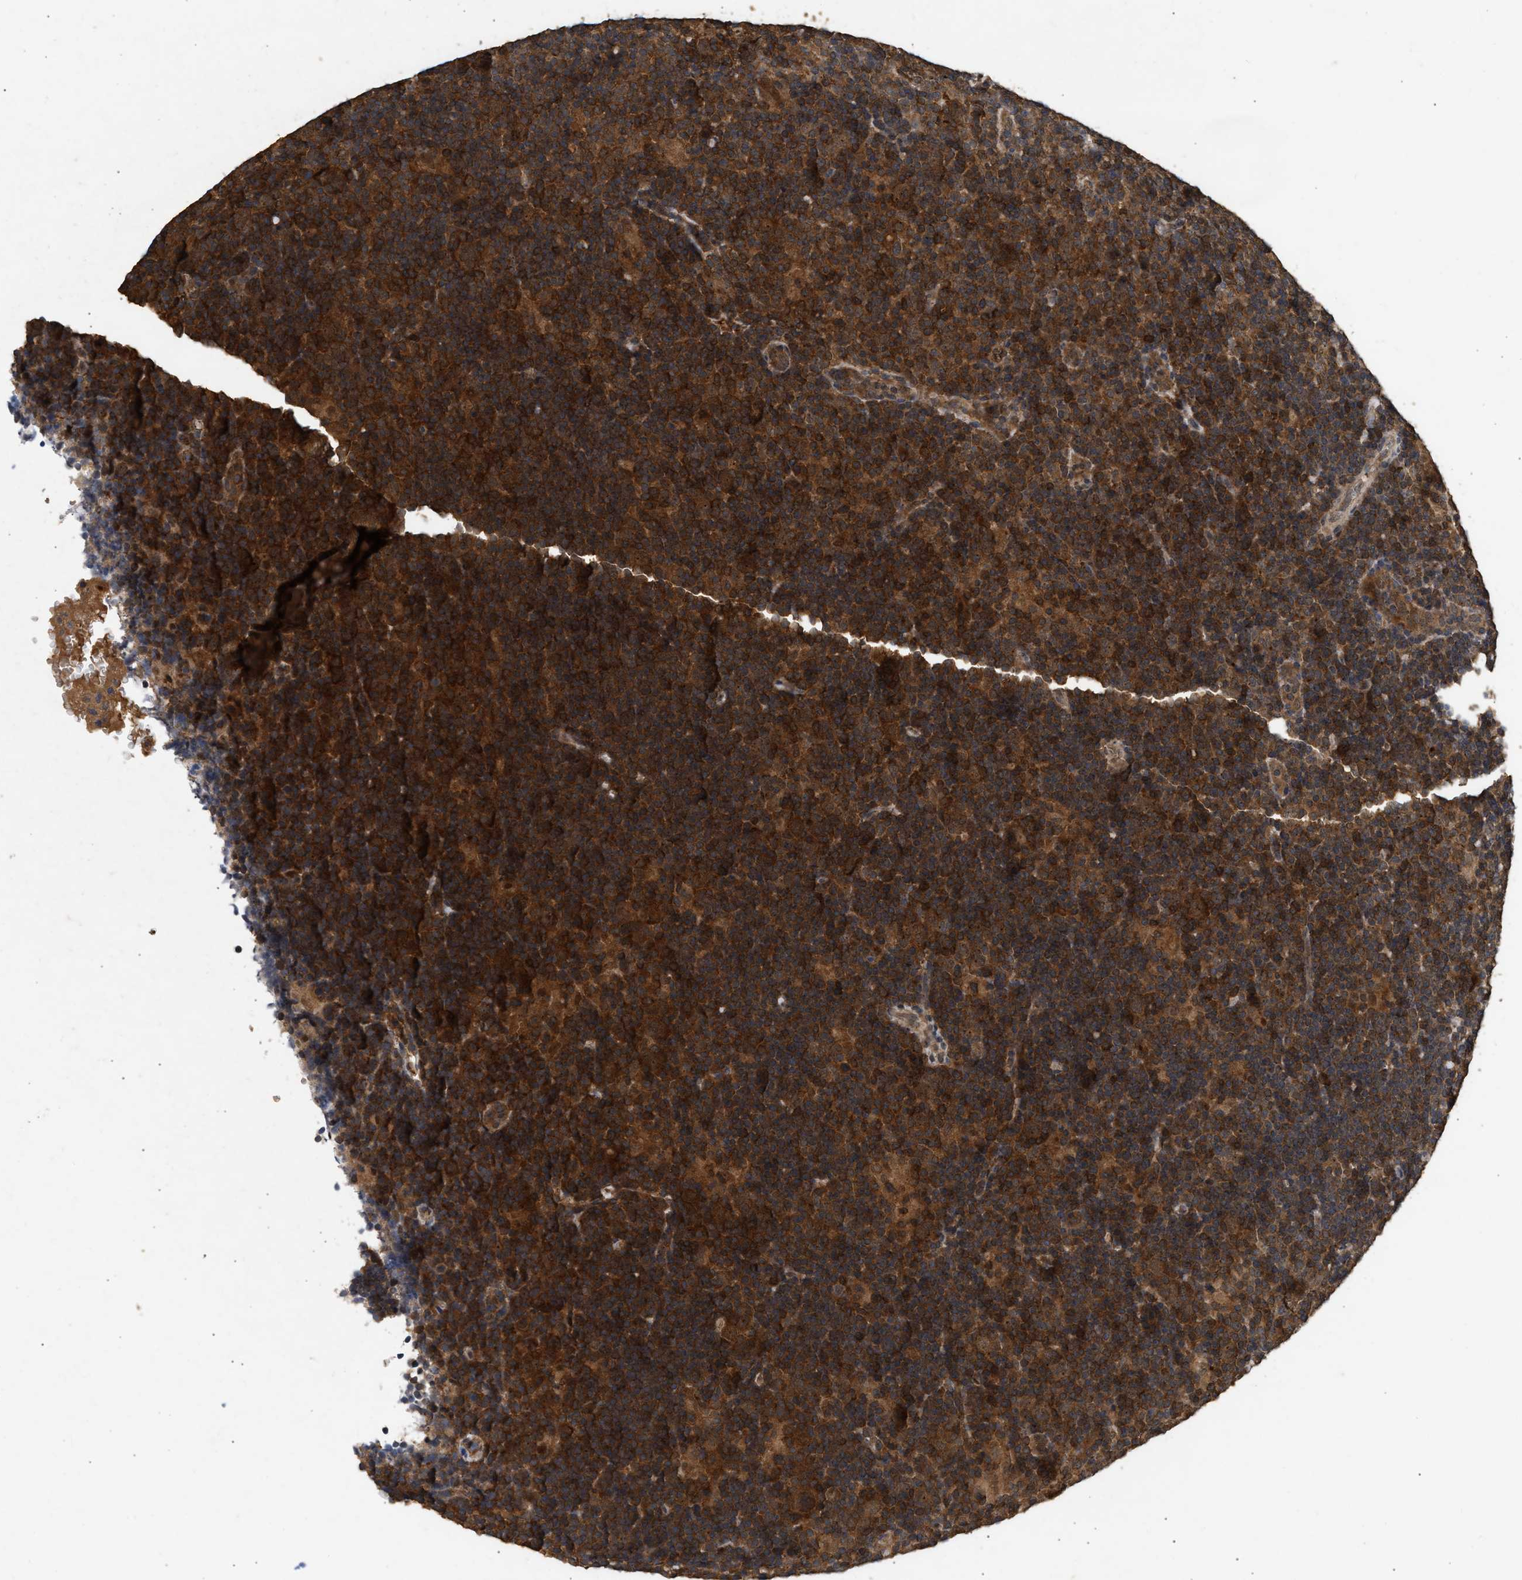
{"staining": {"intensity": "moderate", "quantity": "25%-75%", "location": "cytoplasmic/membranous,nuclear"}, "tissue": "lymphoma", "cell_type": "Tumor cells", "image_type": "cancer", "snomed": [{"axis": "morphology", "description": "Hodgkin's disease, NOS"}, {"axis": "topography", "description": "Lymph node"}], "caption": "A medium amount of moderate cytoplasmic/membranous and nuclear expression is identified in about 25%-75% of tumor cells in lymphoma tissue.", "gene": "FITM1", "patient": {"sex": "female", "age": 57}}